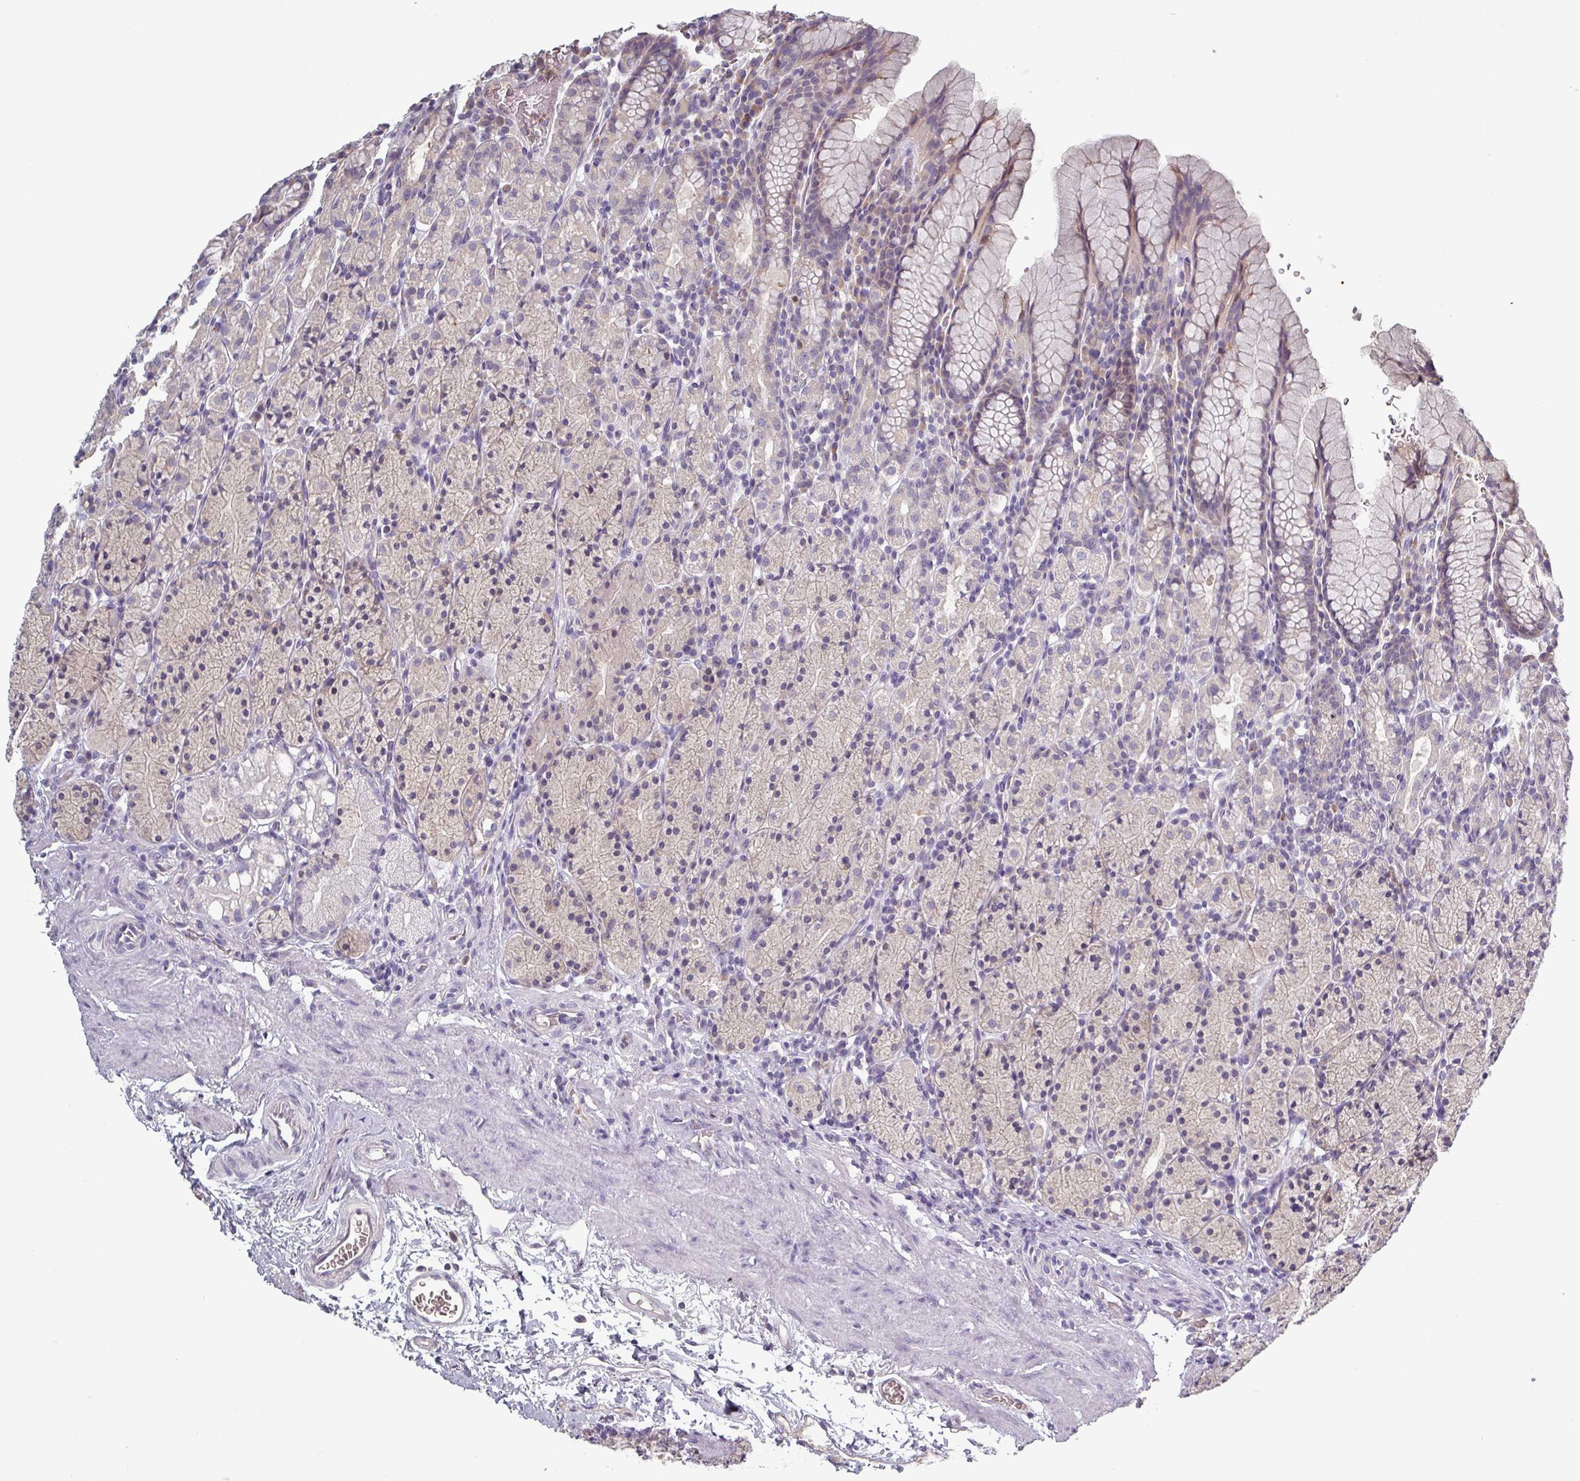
{"staining": {"intensity": "weak", "quantity": "<25%", "location": "cytoplasmic/membranous"}, "tissue": "stomach", "cell_type": "Glandular cells", "image_type": "normal", "snomed": [{"axis": "morphology", "description": "Normal tissue, NOS"}, {"axis": "topography", "description": "Stomach, upper"}, {"axis": "topography", "description": "Stomach"}], "caption": "Immunohistochemical staining of unremarkable human stomach reveals no significant expression in glandular cells.", "gene": "PRAMEF7", "patient": {"sex": "male", "age": 62}}